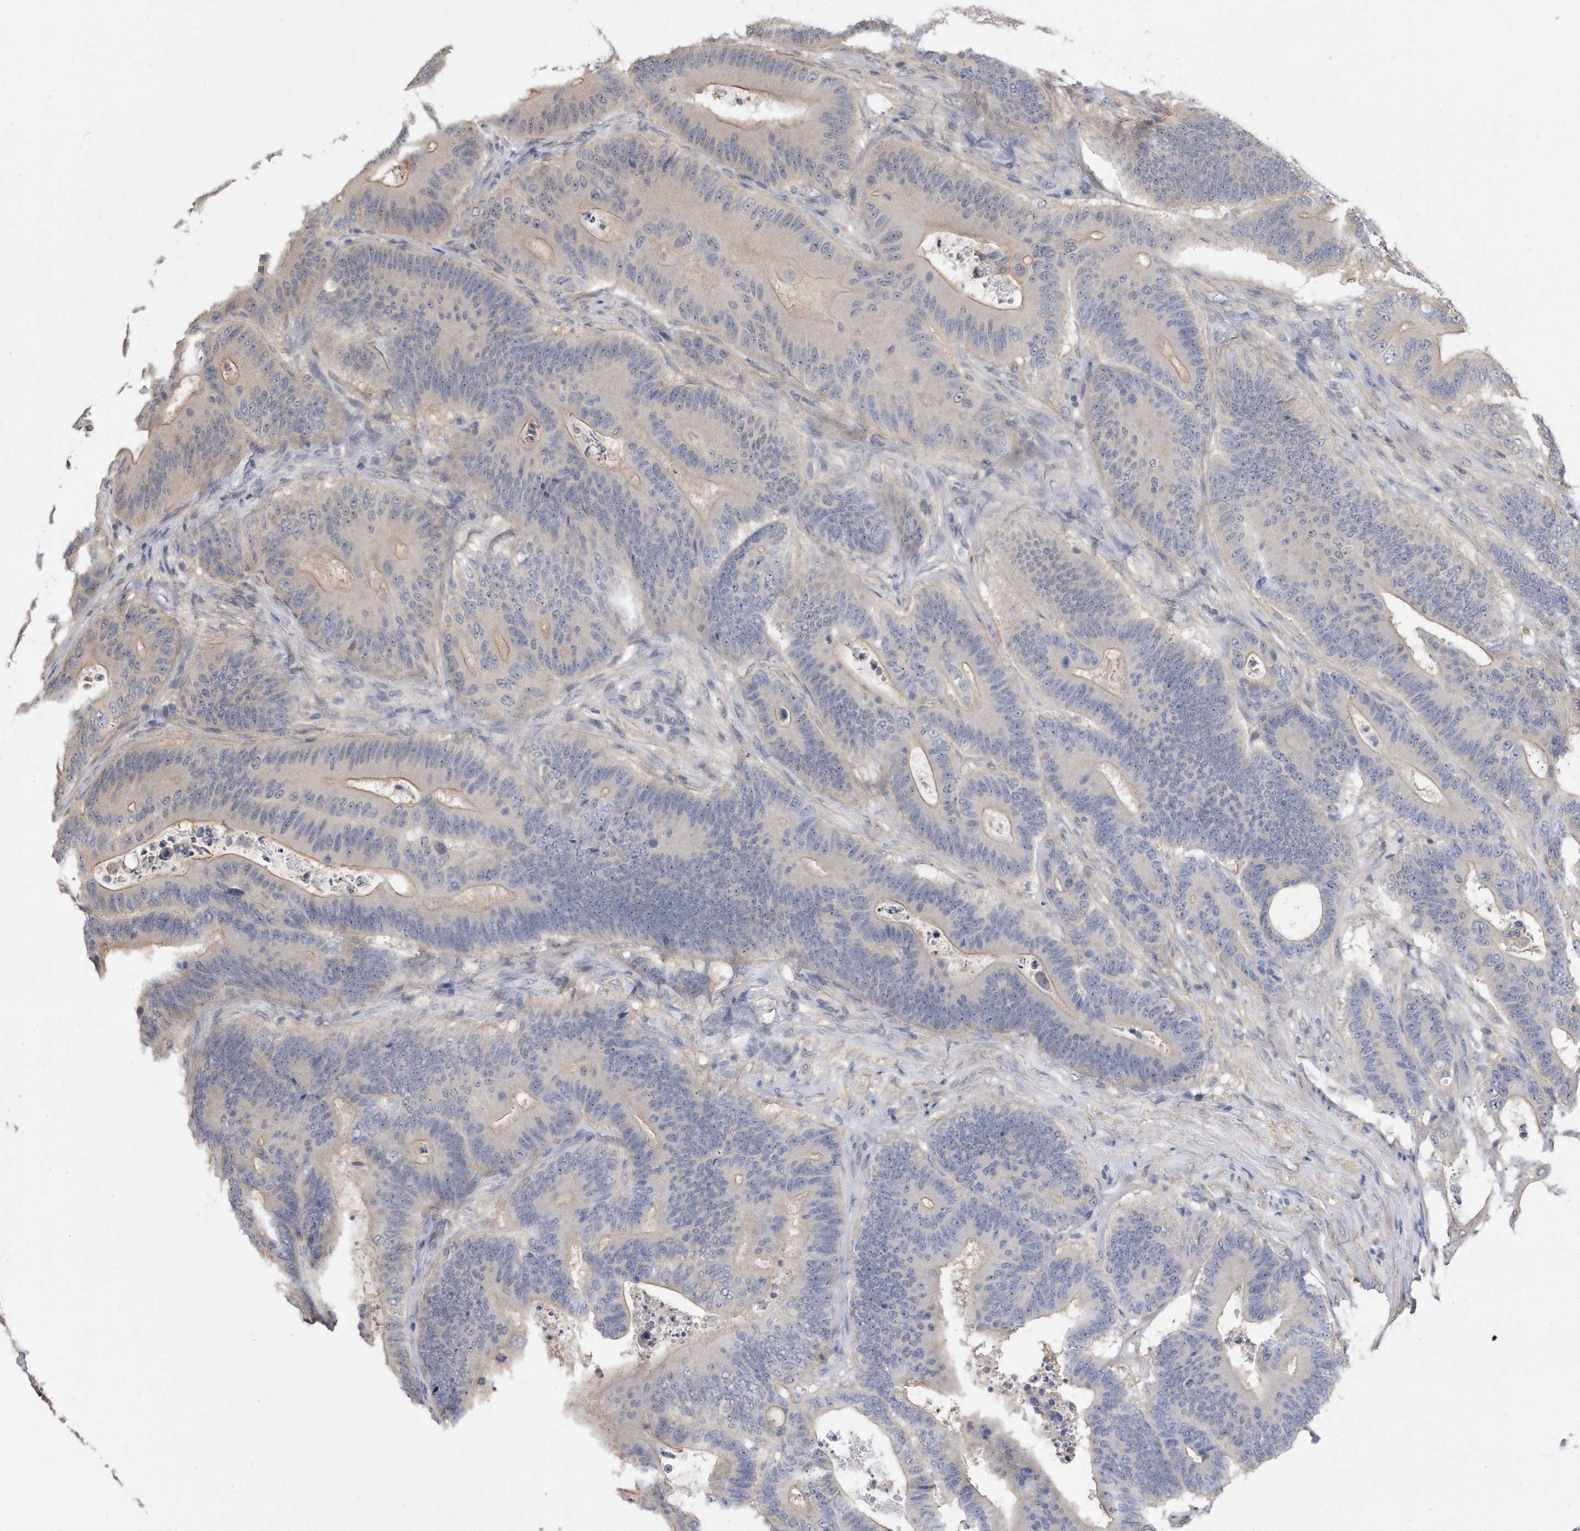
{"staining": {"intensity": "weak", "quantity": "<25%", "location": "cytoplasmic/membranous"}, "tissue": "colorectal cancer", "cell_type": "Tumor cells", "image_type": "cancer", "snomed": [{"axis": "morphology", "description": "Adenocarcinoma, NOS"}, {"axis": "topography", "description": "Colon"}], "caption": "There is no significant expression in tumor cells of colorectal cancer.", "gene": "TCP1", "patient": {"sex": "male", "age": 83}}